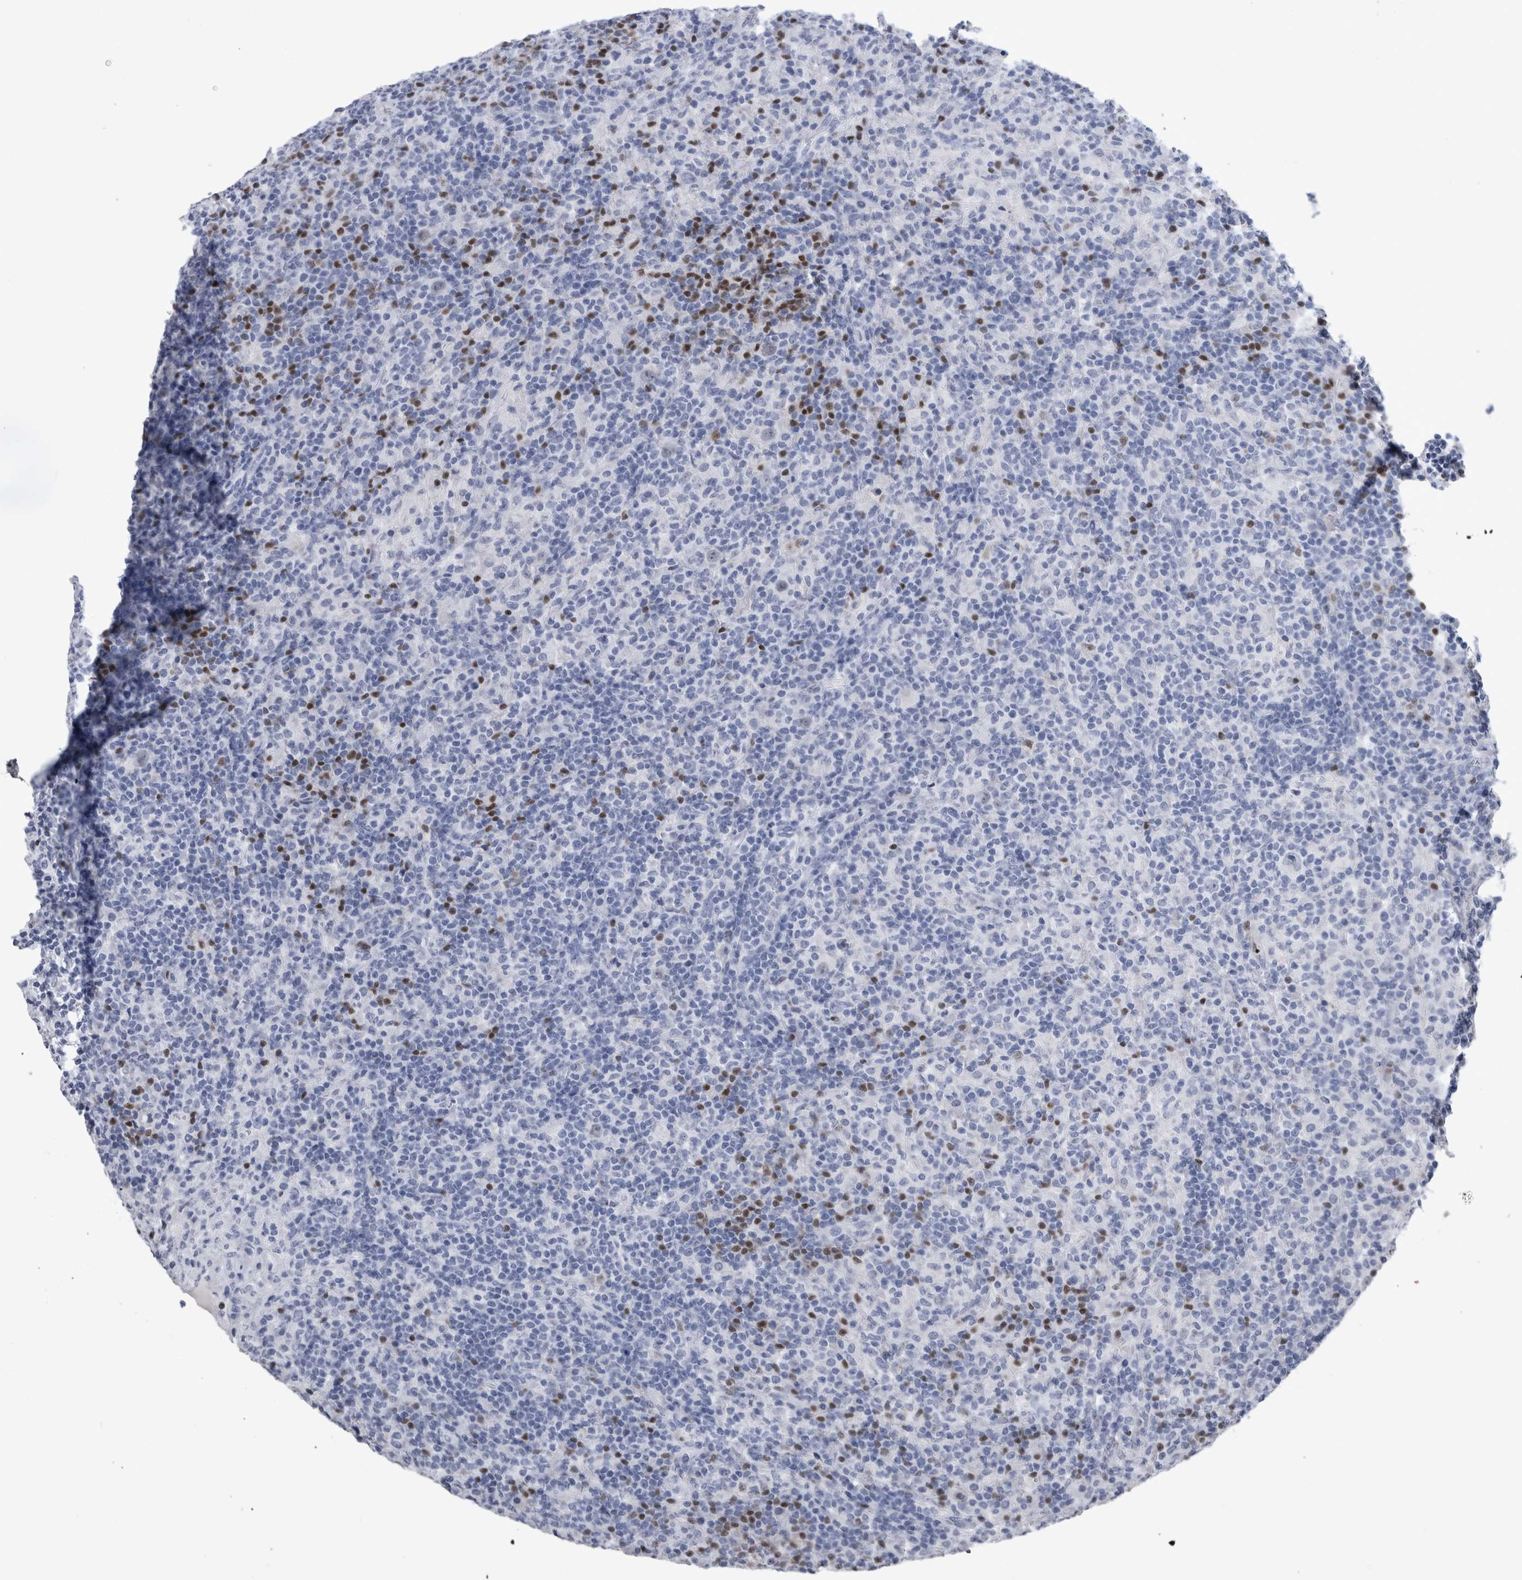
{"staining": {"intensity": "negative", "quantity": "none", "location": "none"}, "tissue": "lymphoma", "cell_type": "Tumor cells", "image_type": "cancer", "snomed": [{"axis": "morphology", "description": "Hodgkin's disease, NOS"}, {"axis": "topography", "description": "Lymph node"}], "caption": "IHC micrograph of lymphoma stained for a protein (brown), which reveals no positivity in tumor cells.", "gene": "PAX5", "patient": {"sex": "male", "age": 70}}